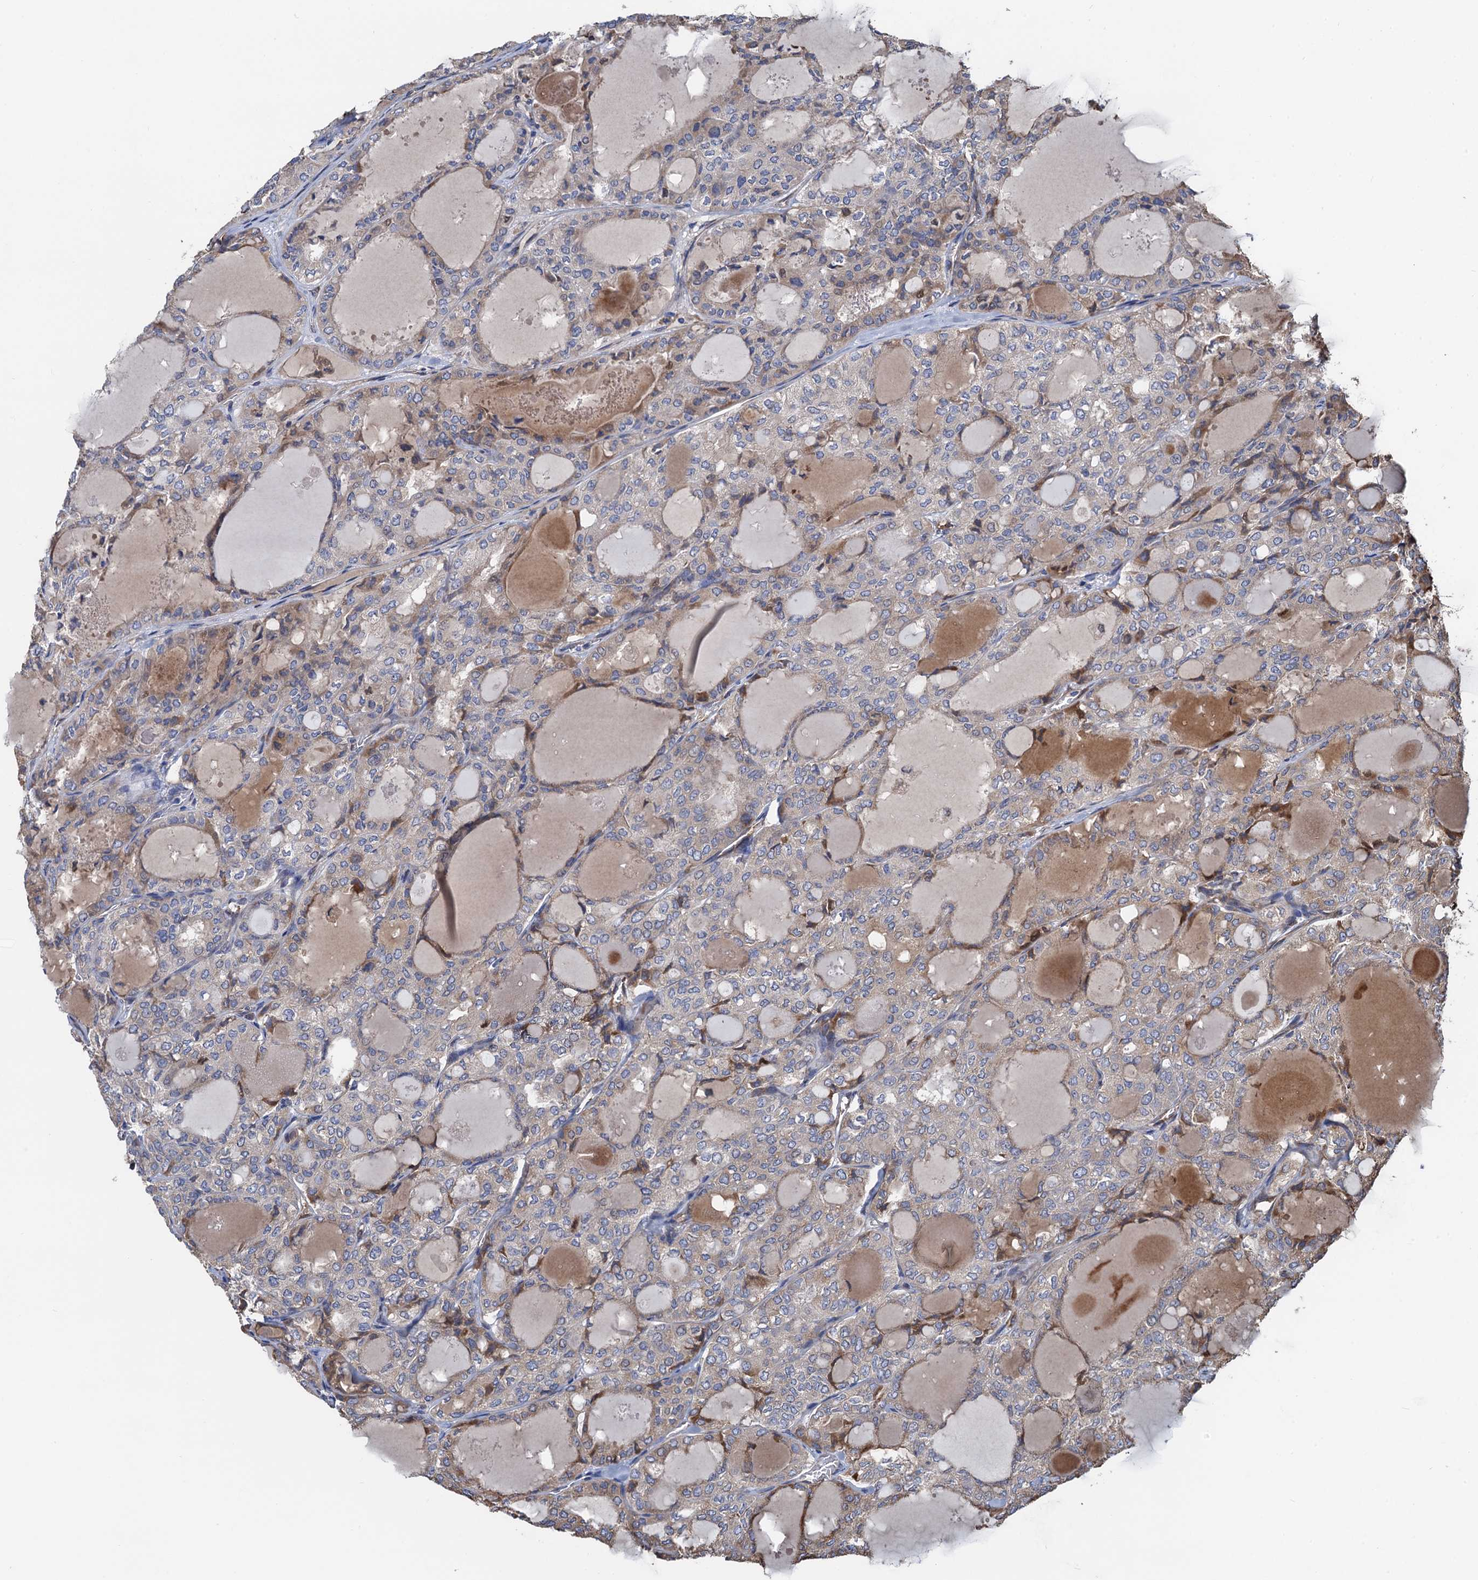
{"staining": {"intensity": "weak", "quantity": "<25%", "location": "cytoplasmic/membranous"}, "tissue": "thyroid cancer", "cell_type": "Tumor cells", "image_type": "cancer", "snomed": [{"axis": "morphology", "description": "Follicular adenoma carcinoma, NOS"}, {"axis": "topography", "description": "Thyroid gland"}], "caption": "Human thyroid cancer (follicular adenoma carcinoma) stained for a protein using IHC reveals no positivity in tumor cells.", "gene": "CNNM1", "patient": {"sex": "male", "age": 75}}